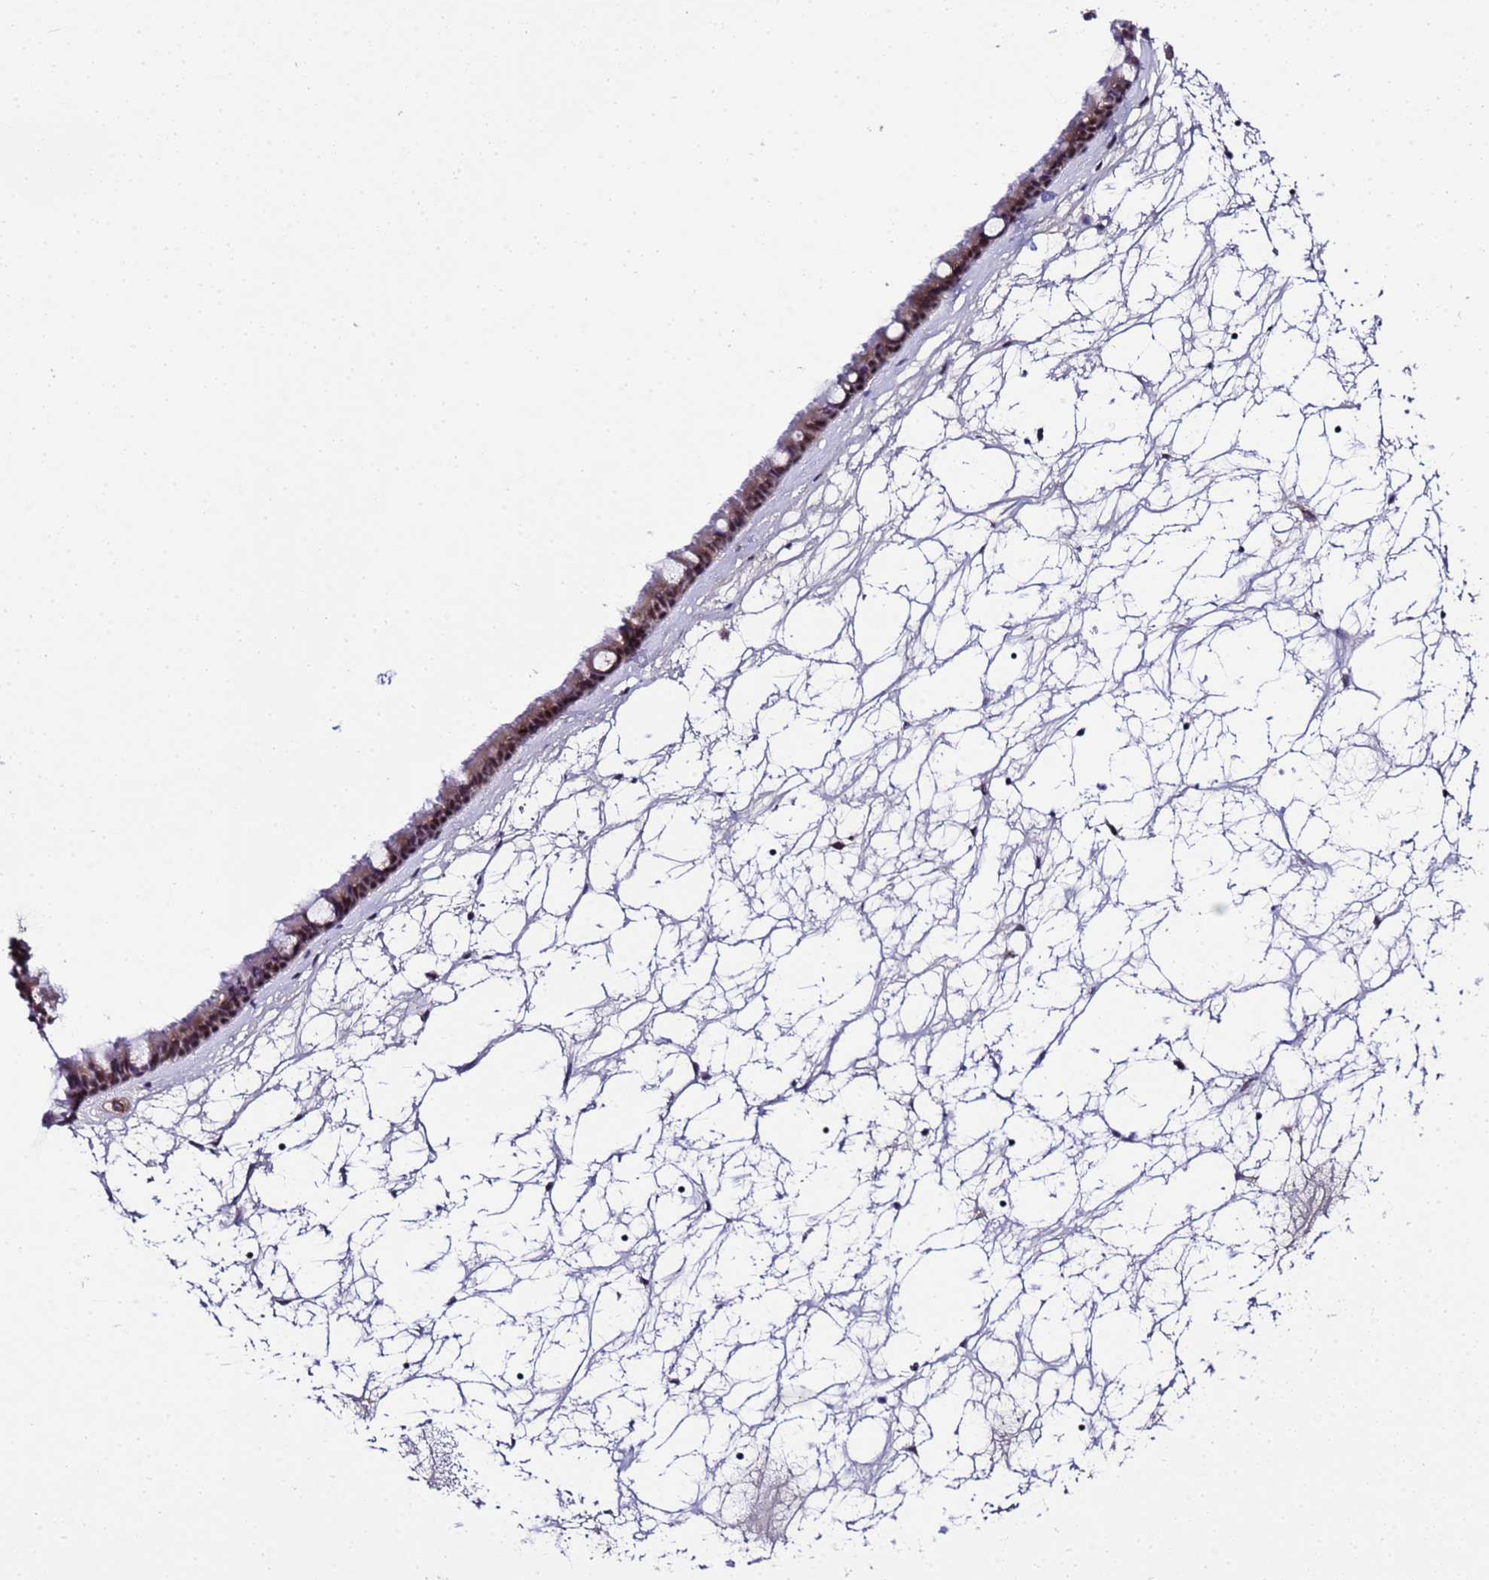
{"staining": {"intensity": "strong", "quantity": ">75%", "location": "nuclear"}, "tissue": "nasopharynx", "cell_type": "Respiratory epithelial cells", "image_type": "normal", "snomed": [{"axis": "morphology", "description": "Normal tissue, NOS"}, {"axis": "topography", "description": "Nasopharynx"}], "caption": "Immunohistochemical staining of benign human nasopharynx displays >75% levels of strong nuclear protein expression in approximately >75% of respiratory epithelial cells. (DAB IHC, brown staining for protein, blue staining for nuclei).", "gene": "C19orf47", "patient": {"sex": "male", "age": 64}}